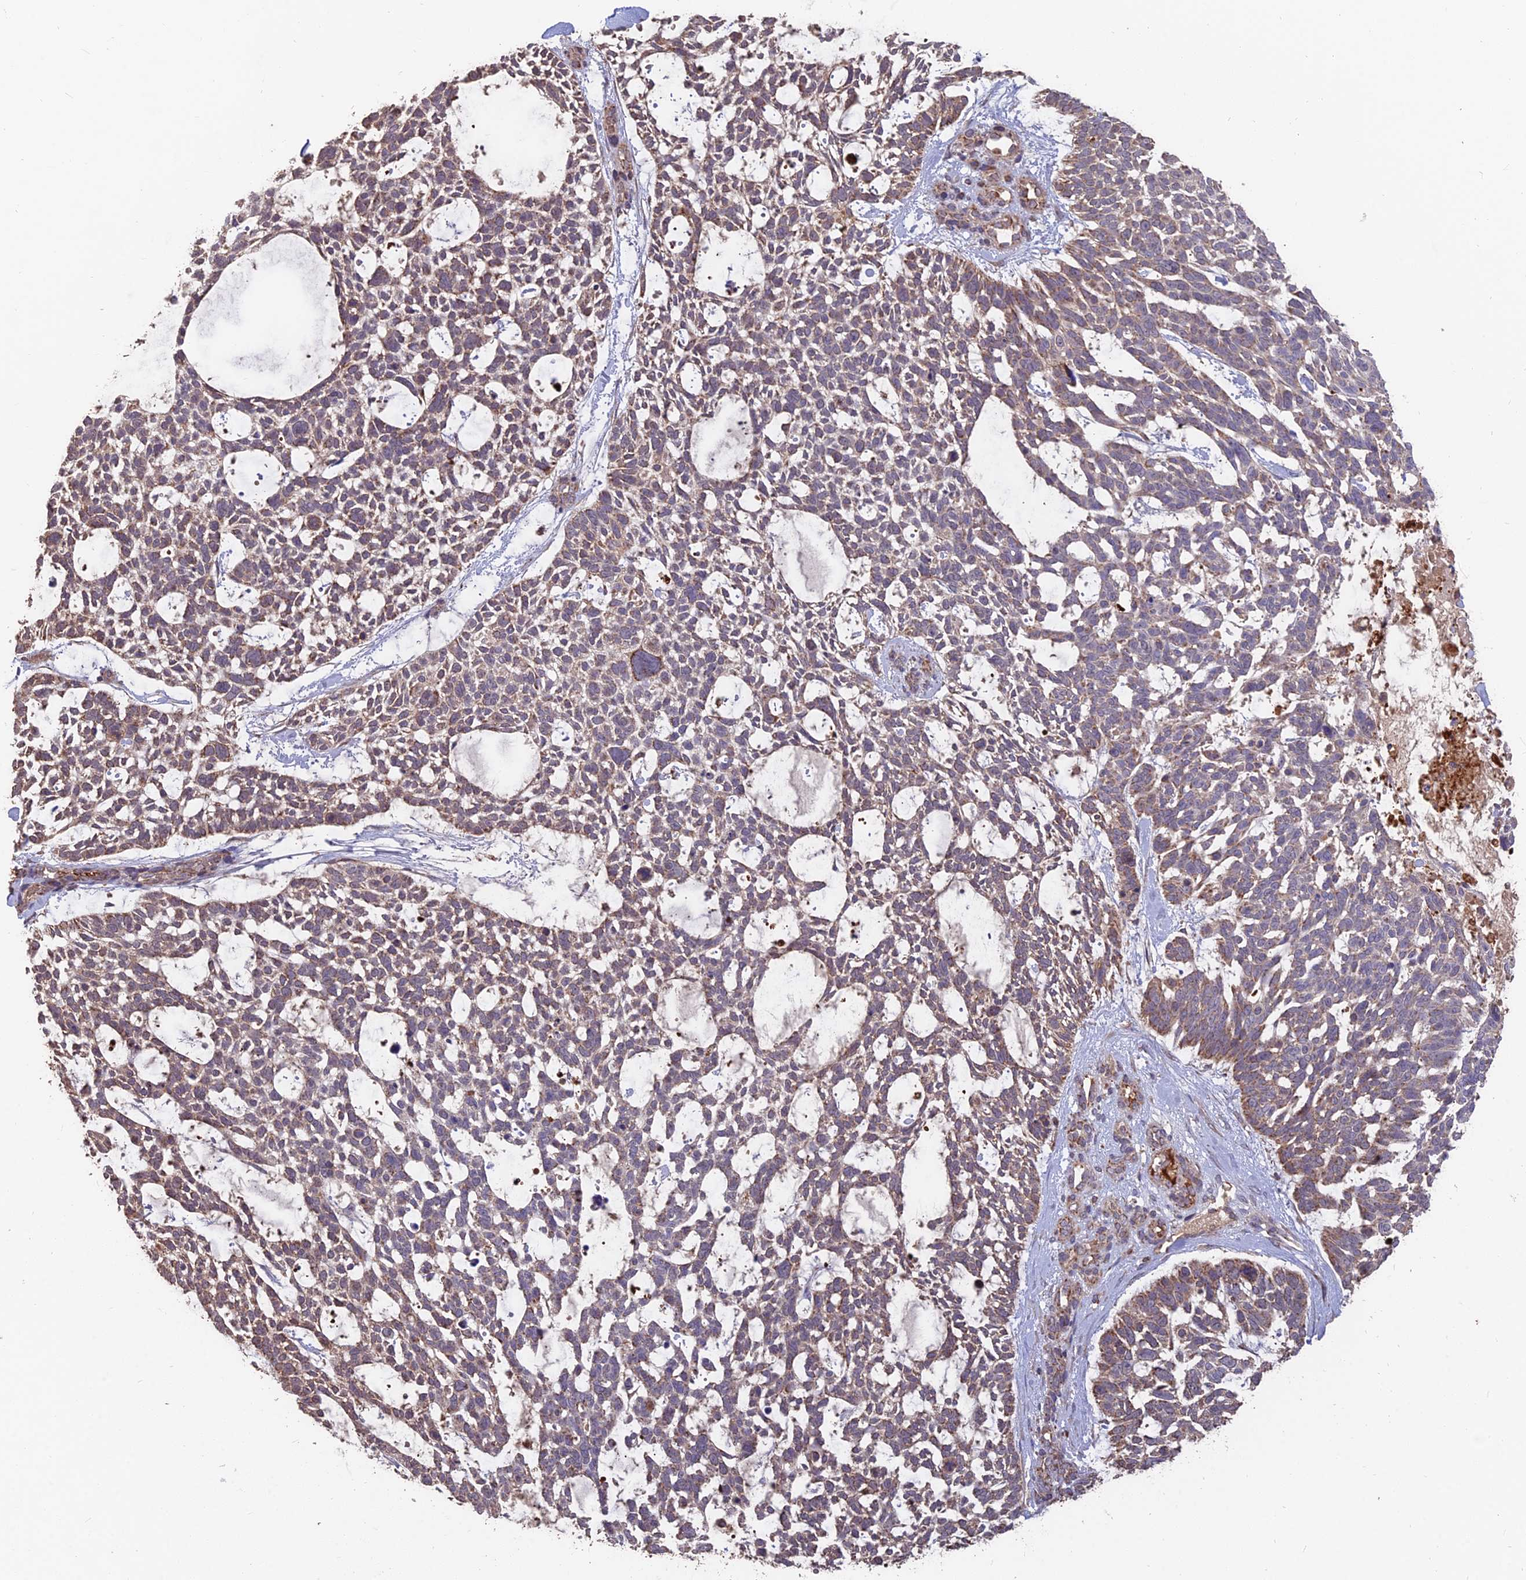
{"staining": {"intensity": "moderate", "quantity": "25%-75%", "location": "cytoplasmic/membranous"}, "tissue": "skin cancer", "cell_type": "Tumor cells", "image_type": "cancer", "snomed": [{"axis": "morphology", "description": "Basal cell carcinoma"}, {"axis": "topography", "description": "Skin"}], "caption": "Skin basal cell carcinoma stained with DAB IHC shows medium levels of moderate cytoplasmic/membranous positivity in approximately 25%-75% of tumor cells. The staining is performed using DAB brown chromogen to label protein expression. The nuclei are counter-stained blue using hematoxylin.", "gene": "IFT22", "patient": {"sex": "male", "age": 88}}